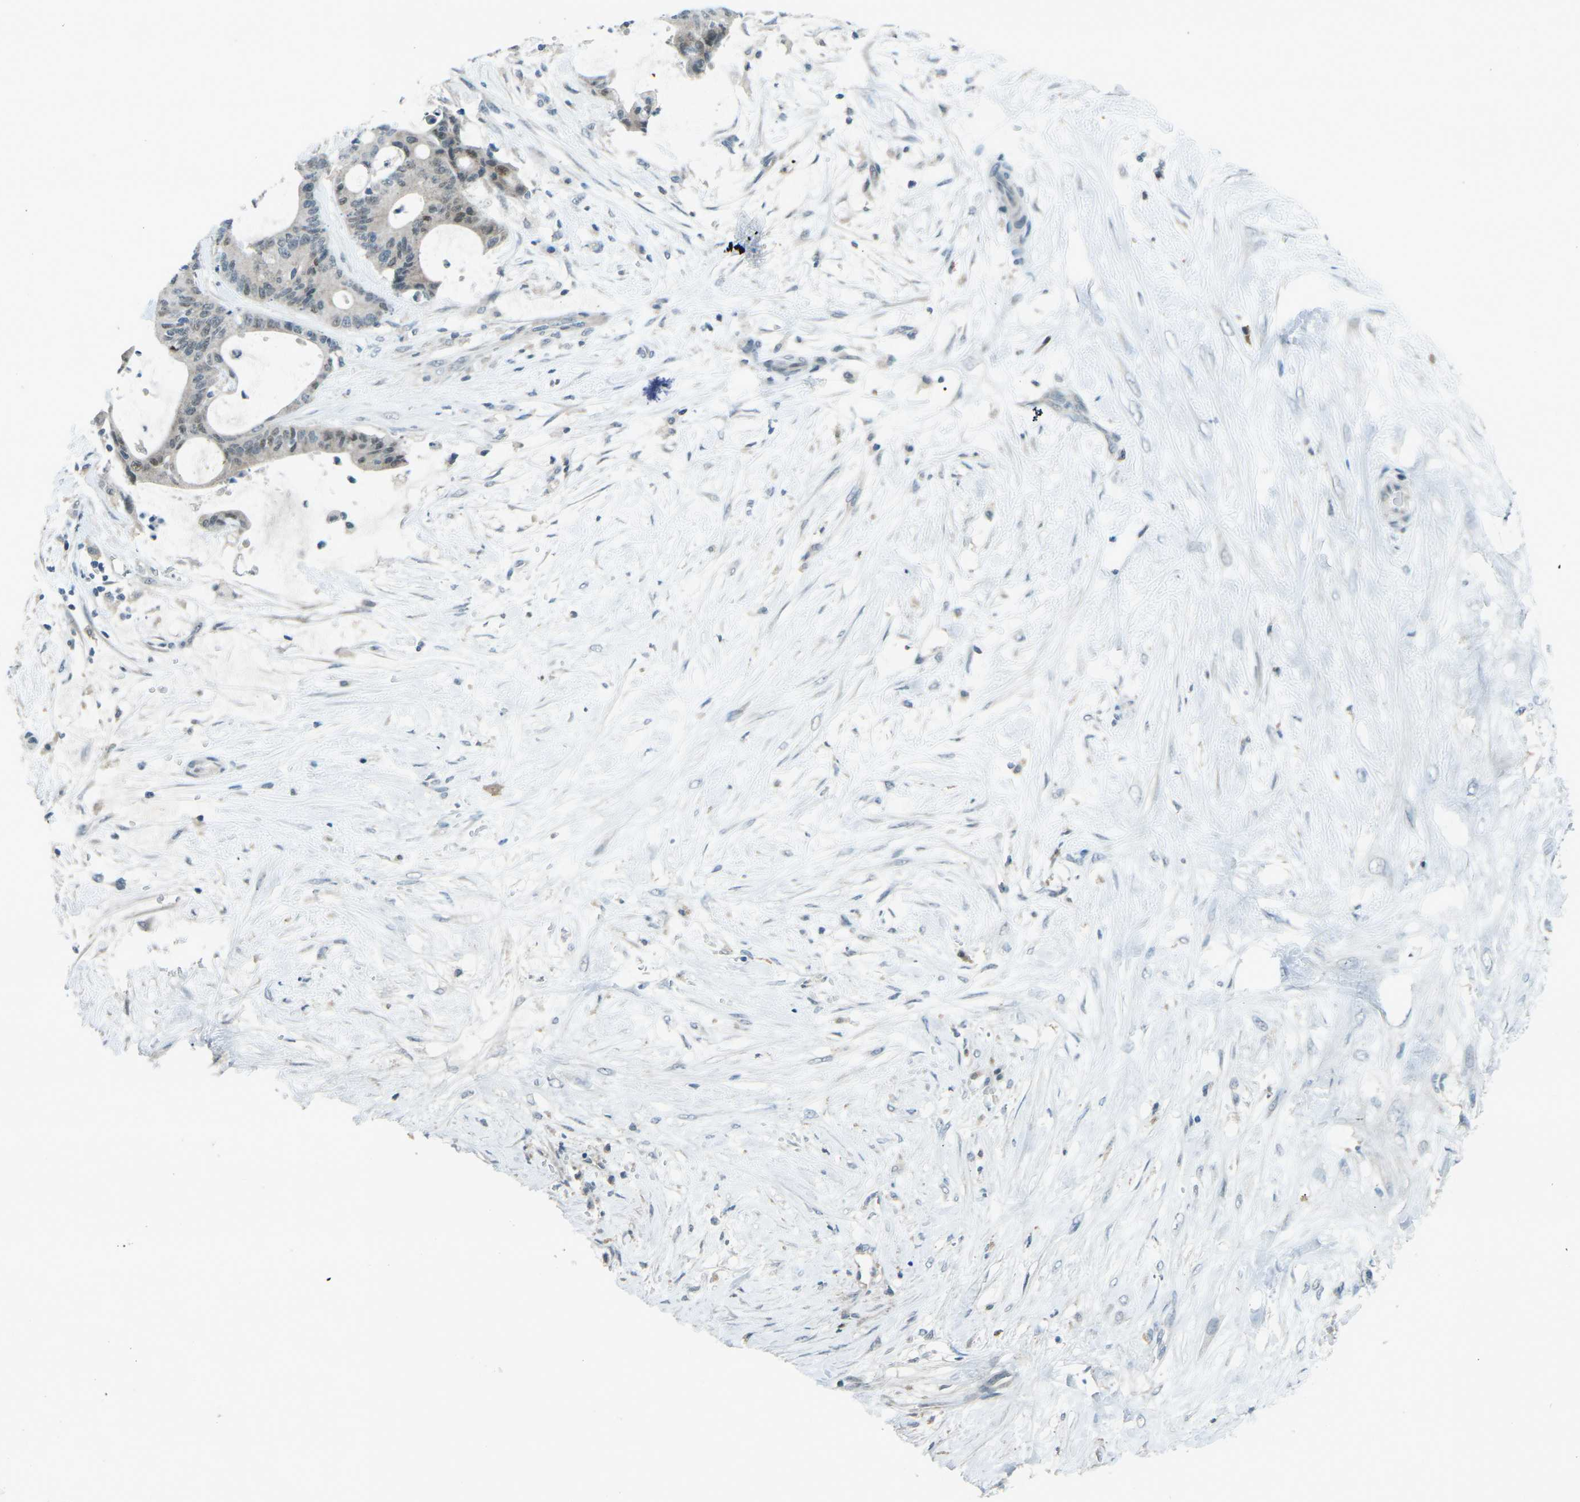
{"staining": {"intensity": "moderate", "quantity": "<25%", "location": "nuclear"}, "tissue": "liver cancer", "cell_type": "Tumor cells", "image_type": "cancer", "snomed": [{"axis": "morphology", "description": "Cholangiocarcinoma"}, {"axis": "topography", "description": "Liver"}], "caption": "Liver cancer stained for a protein demonstrates moderate nuclear positivity in tumor cells. (IHC, brightfield microscopy, high magnification).", "gene": "PRKCA", "patient": {"sex": "female", "age": 73}}